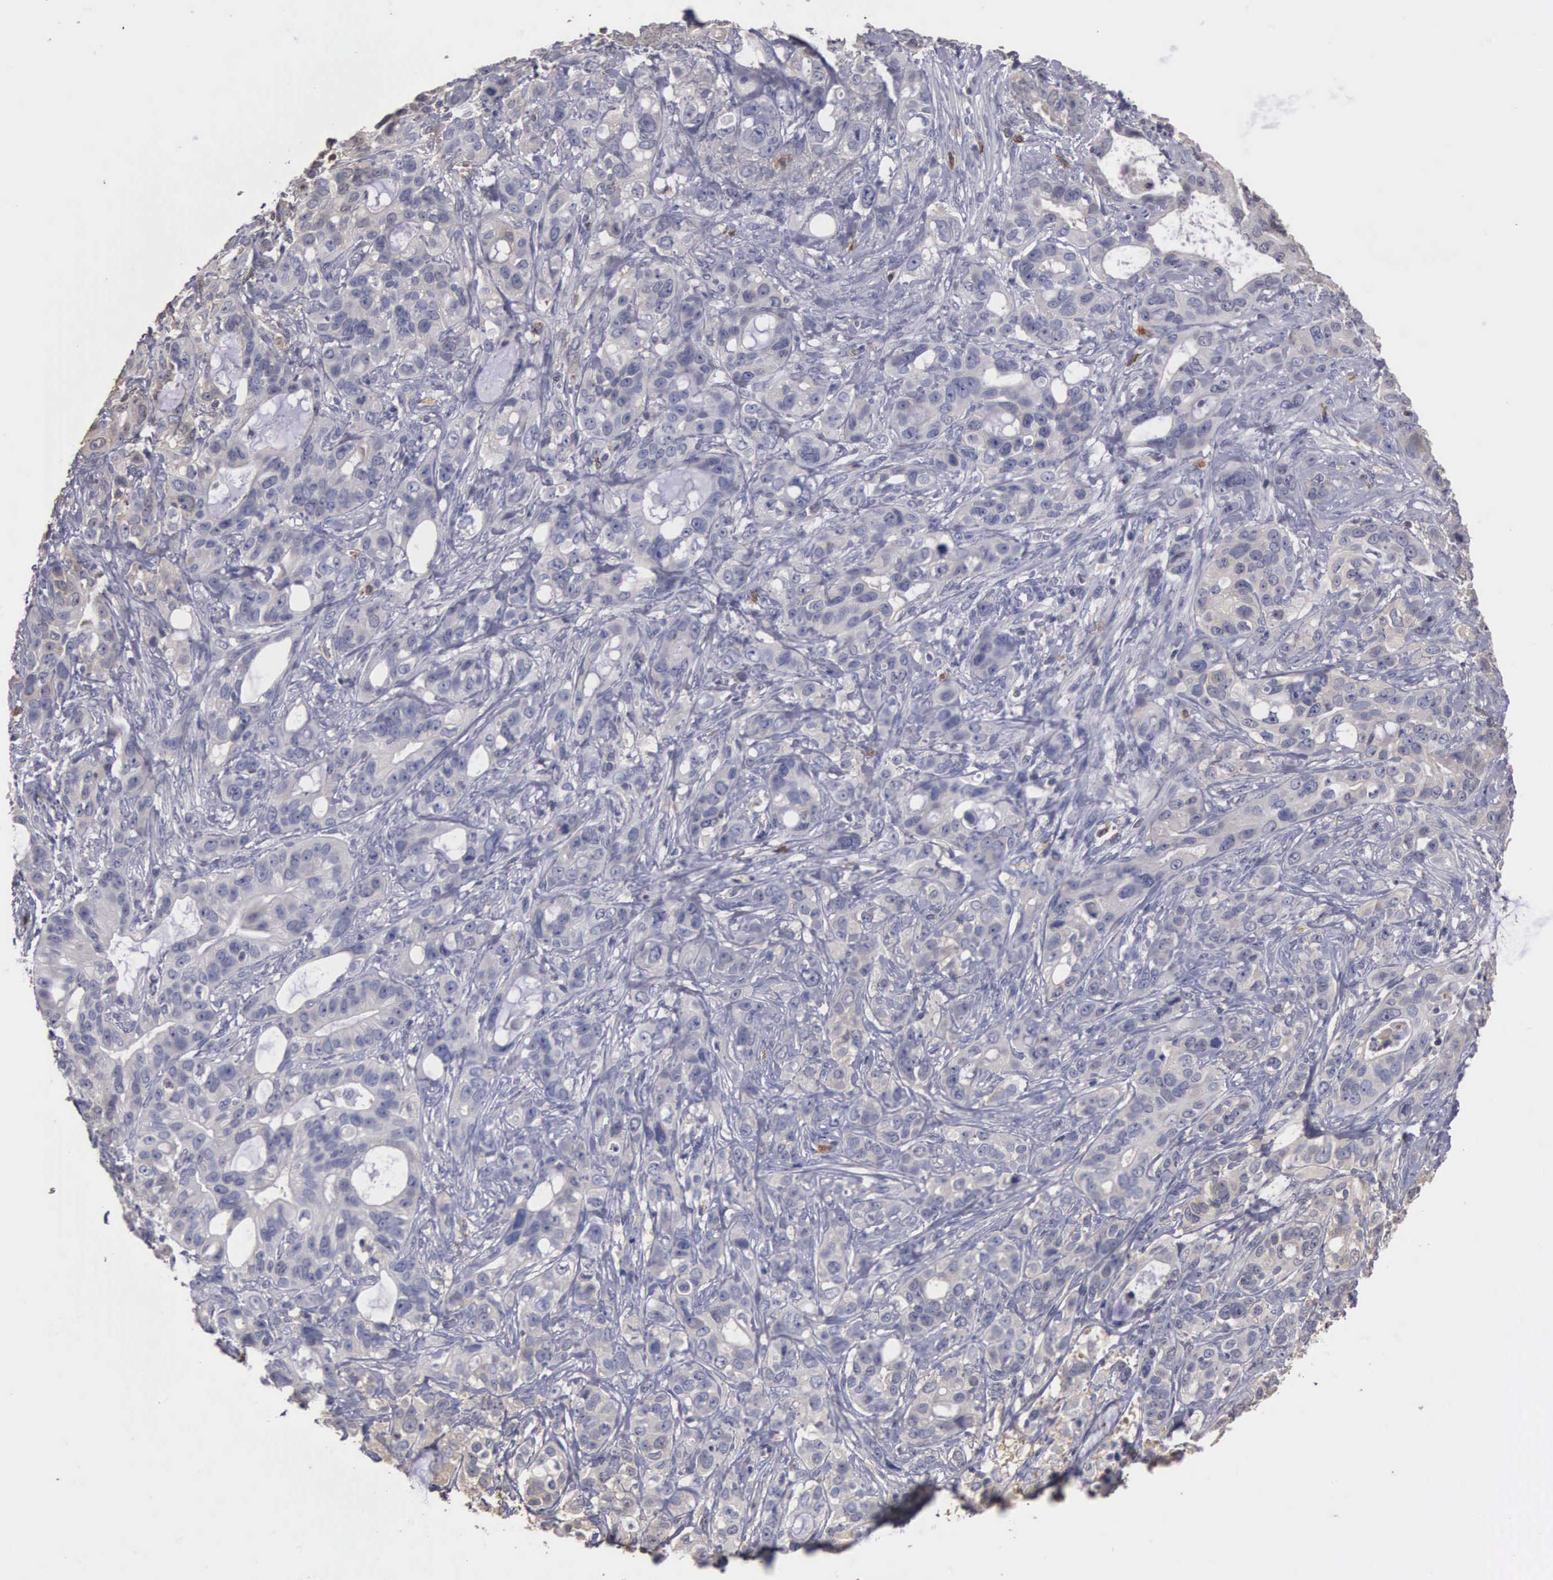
{"staining": {"intensity": "negative", "quantity": "none", "location": "none"}, "tissue": "stomach cancer", "cell_type": "Tumor cells", "image_type": "cancer", "snomed": [{"axis": "morphology", "description": "Adenocarcinoma, NOS"}, {"axis": "topography", "description": "Stomach, upper"}], "caption": "This histopathology image is of stomach cancer stained with immunohistochemistry (IHC) to label a protein in brown with the nuclei are counter-stained blue. There is no positivity in tumor cells. The staining was performed using DAB to visualize the protein expression in brown, while the nuclei were stained in blue with hematoxylin (Magnification: 20x).", "gene": "ENO3", "patient": {"sex": "male", "age": 47}}